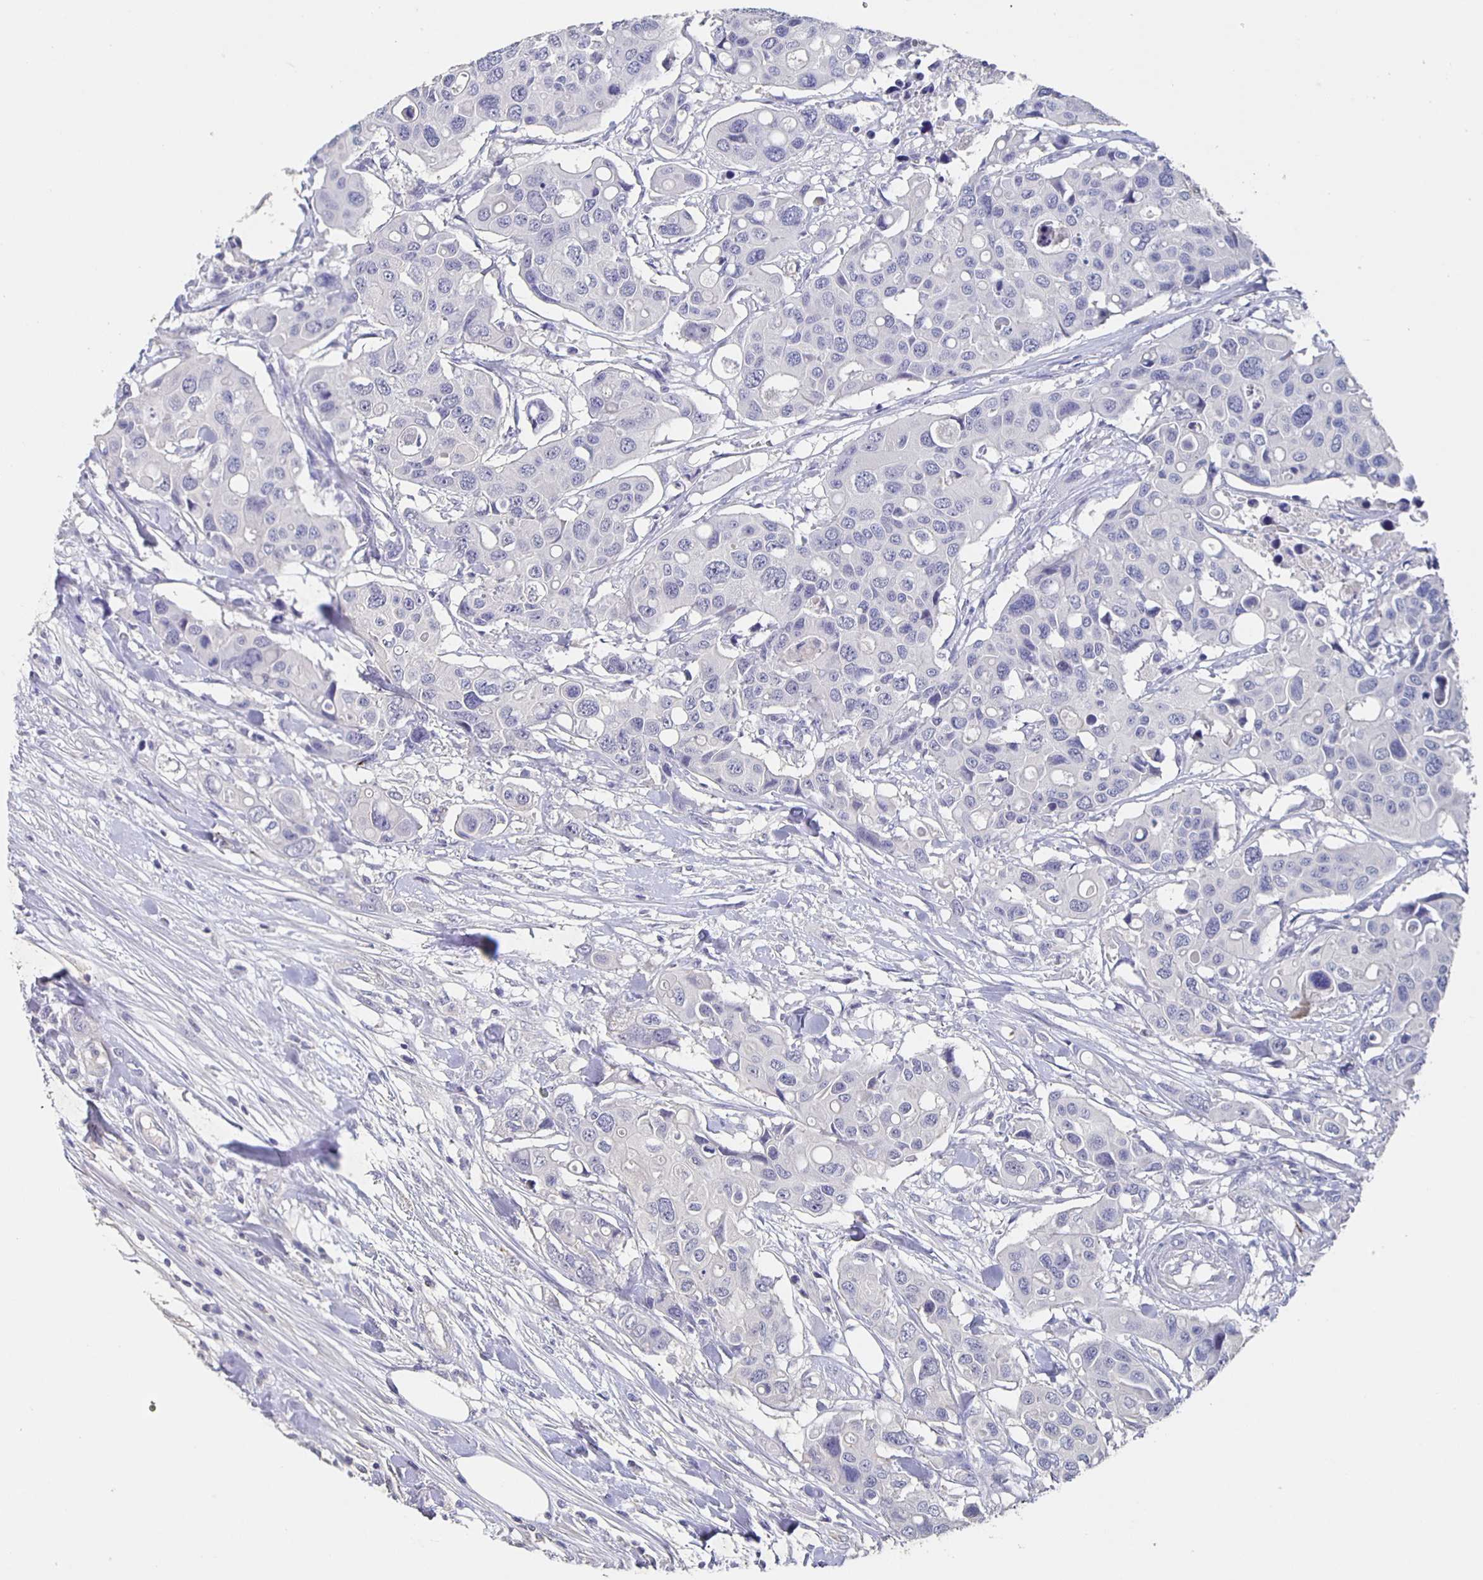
{"staining": {"intensity": "negative", "quantity": "none", "location": "none"}, "tissue": "colorectal cancer", "cell_type": "Tumor cells", "image_type": "cancer", "snomed": [{"axis": "morphology", "description": "Adenocarcinoma, NOS"}, {"axis": "topography", "description": "Colon"}], "caption": "This image is of adenocarcinoma (colorectal) stained with immunohistochemistry to label a protein in brown with the nuclei are counter-stained blue. There is no positivity in tumor cells.", "gene": "CACNA2D2", "patient": {"sex": "male", "age": 77}}